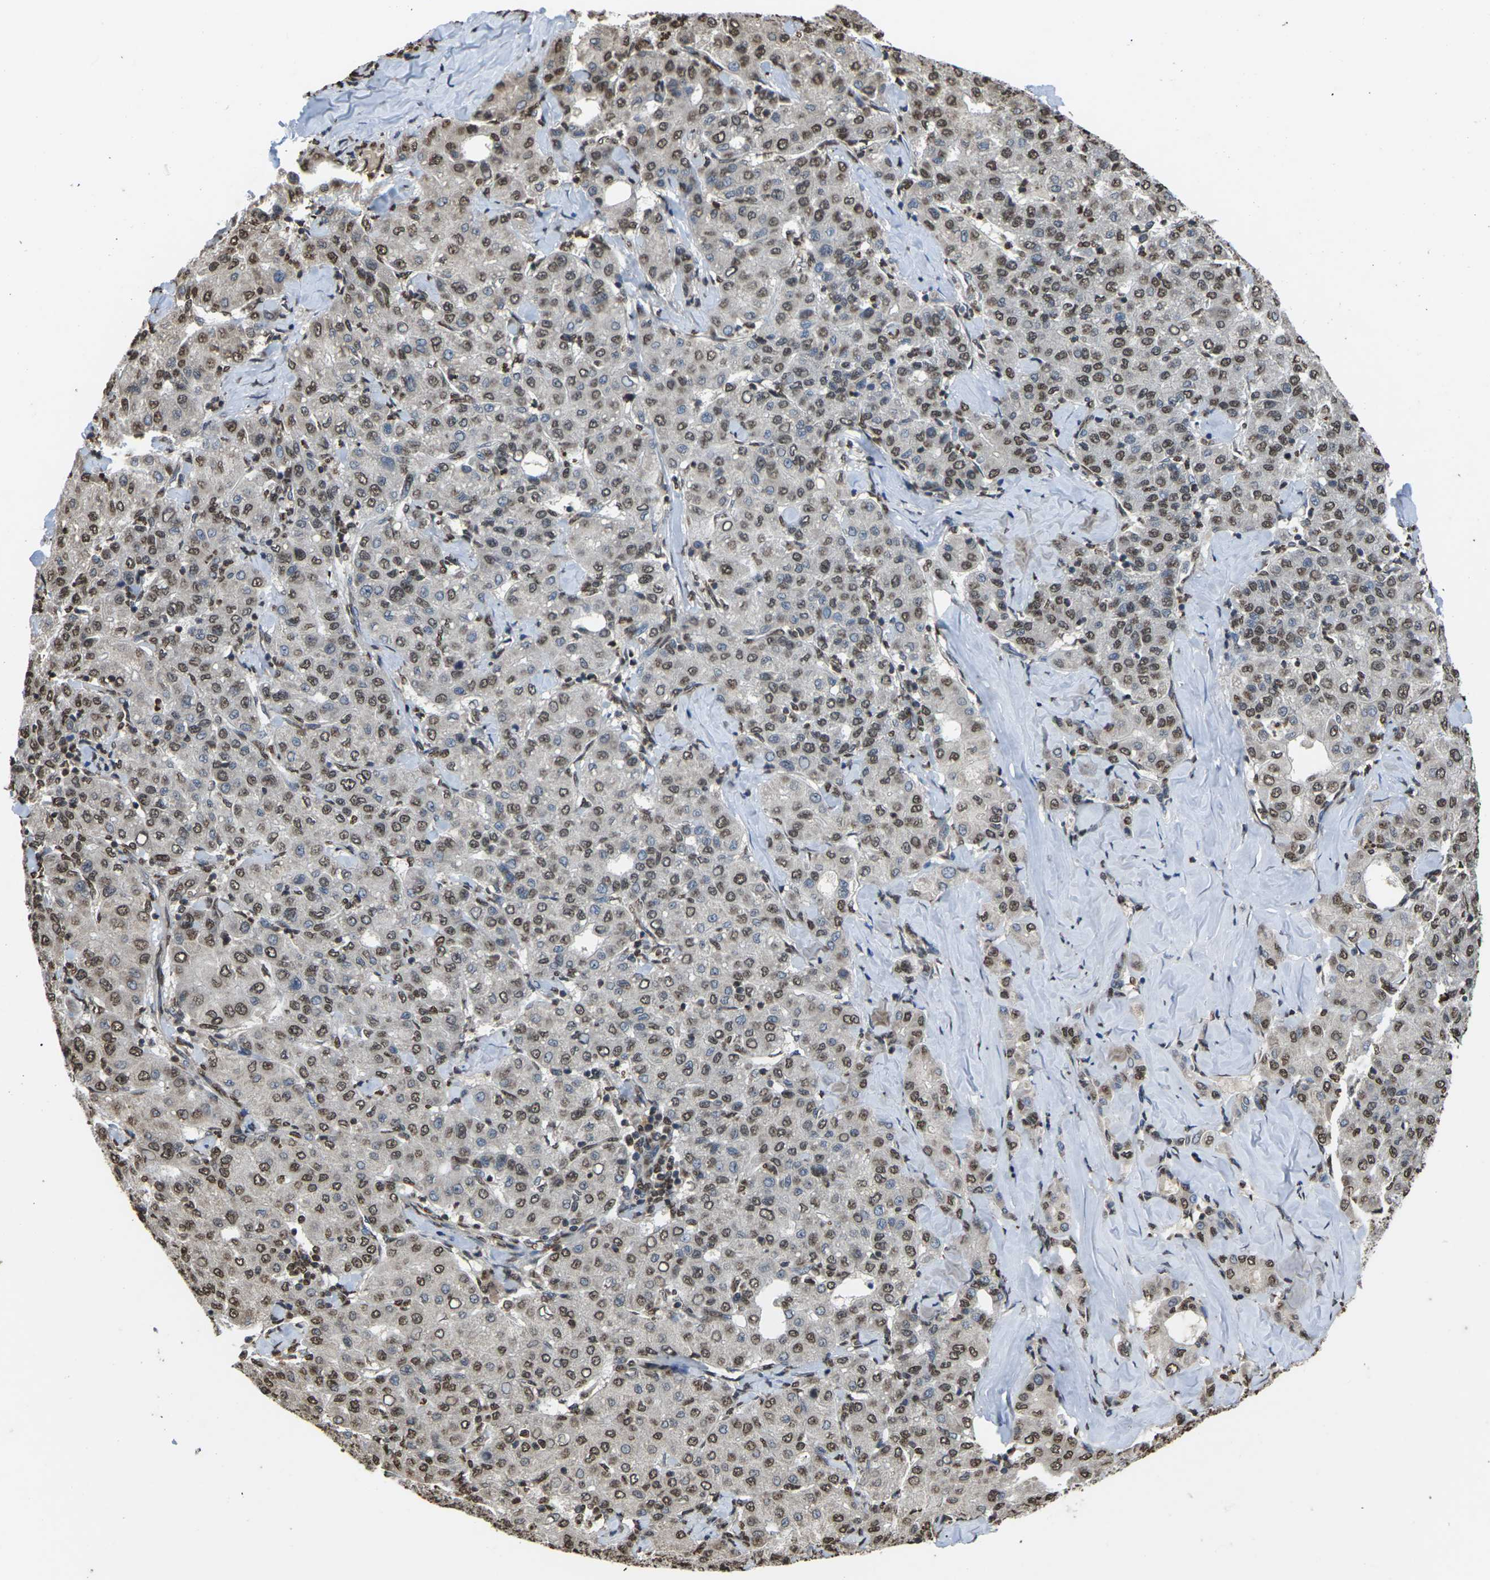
{"staining": {"intensity": "moderate", "quantity": ">75%", "location": "nuclear"}, "tissue": "liver cancer", "cell_type": "Tumor cells", "image_type": "cancer", "snomed": [{"axis": "morphology", "description": "Carcinoma, Hepatocellular, NOS"}, {"axis": "topography", "description": "Liver"}], "caption": "Immunohistochemistry (IHC) (DAB) staining of human liver cancer demonstrates moderate nuclear protein positivity in approximately >75% of tumor cells. The protein of interest is shown in brown color, while the nuclei are stained blue.", "gene": "EMSY", "patient": {"sex": "male", "age": 65}}